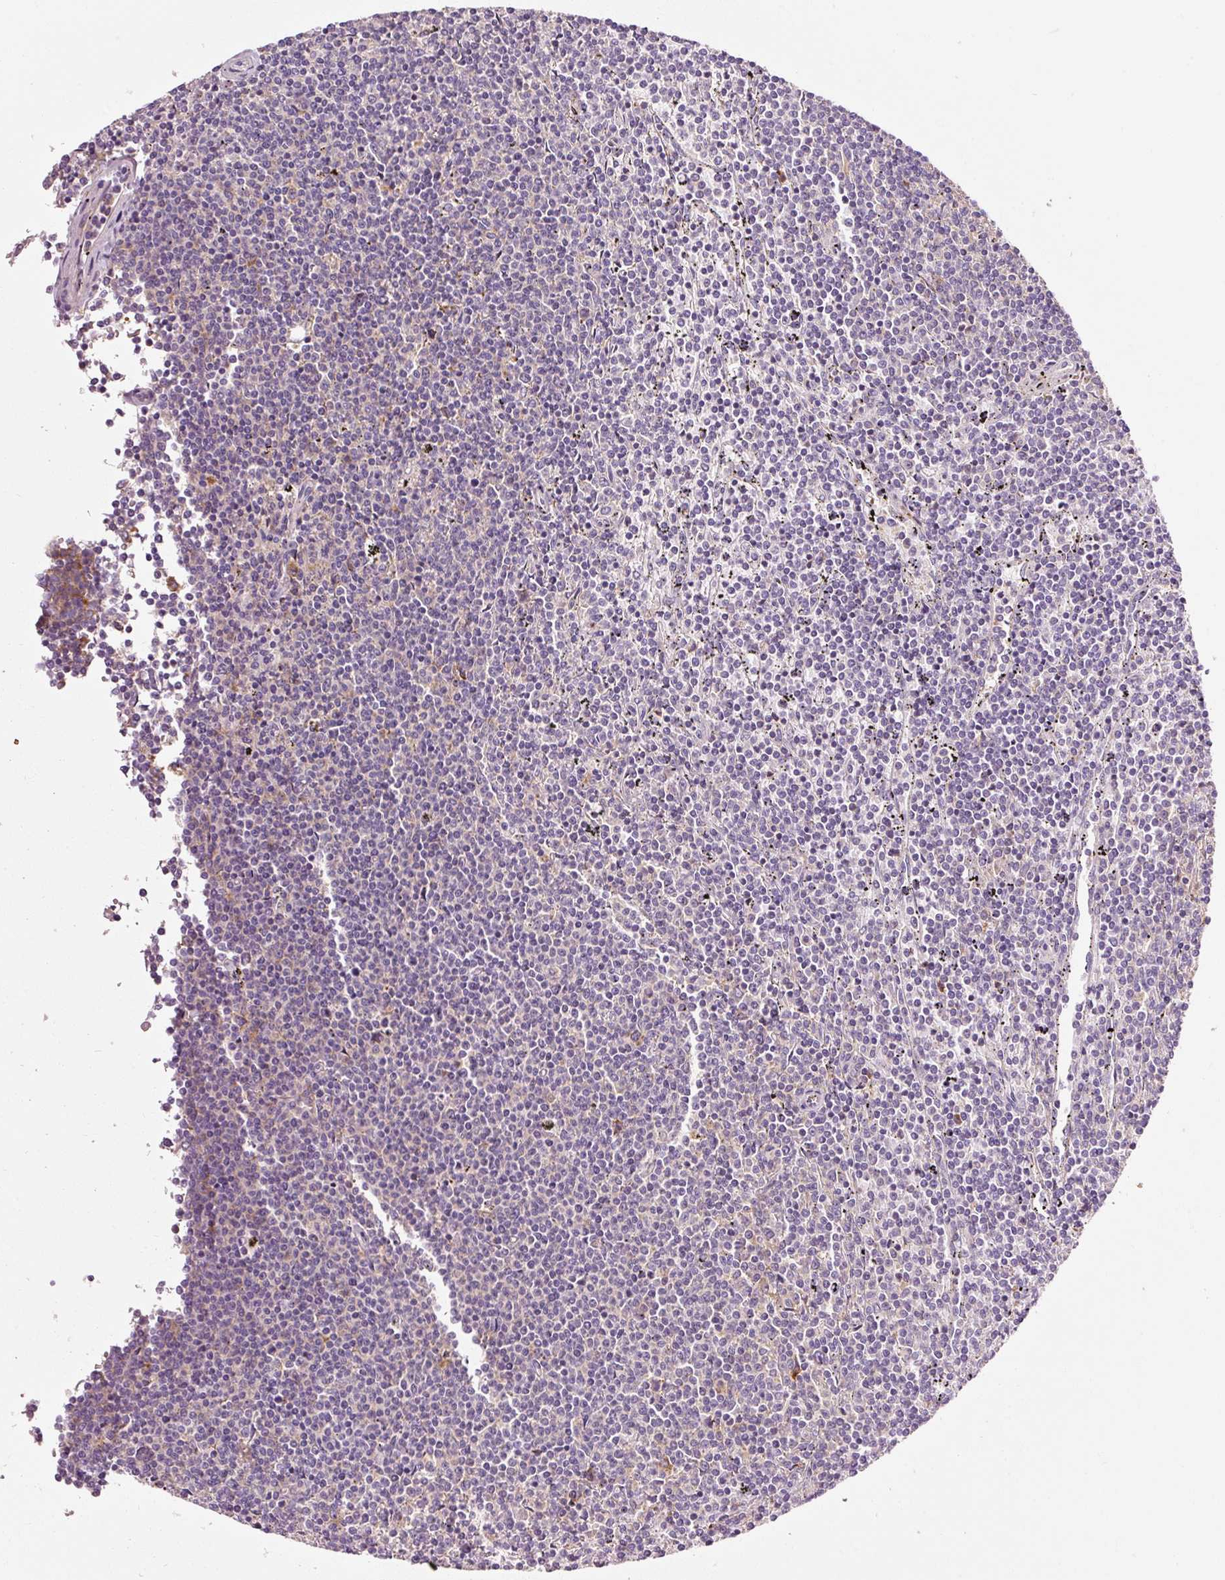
{"staining": {"intensity": "negative", "quantity": "none", "location": "none"}, "tissue": "lymphoma", "cell_type": "Tumor cells", "image_type": "cancer", "snomed": [{"axis": "morphology", "description": "Malignant lymphoma, non-Hodgkin's type, Low grade"}, {"axis": "topography", "description": "Spleen"}], "caption": "Lymphoma was stained to show a protein in brown. There is no significant staining in tumor cells.", "gene": "RPL10A", "patient": {"sex": "female", "age": 50}}